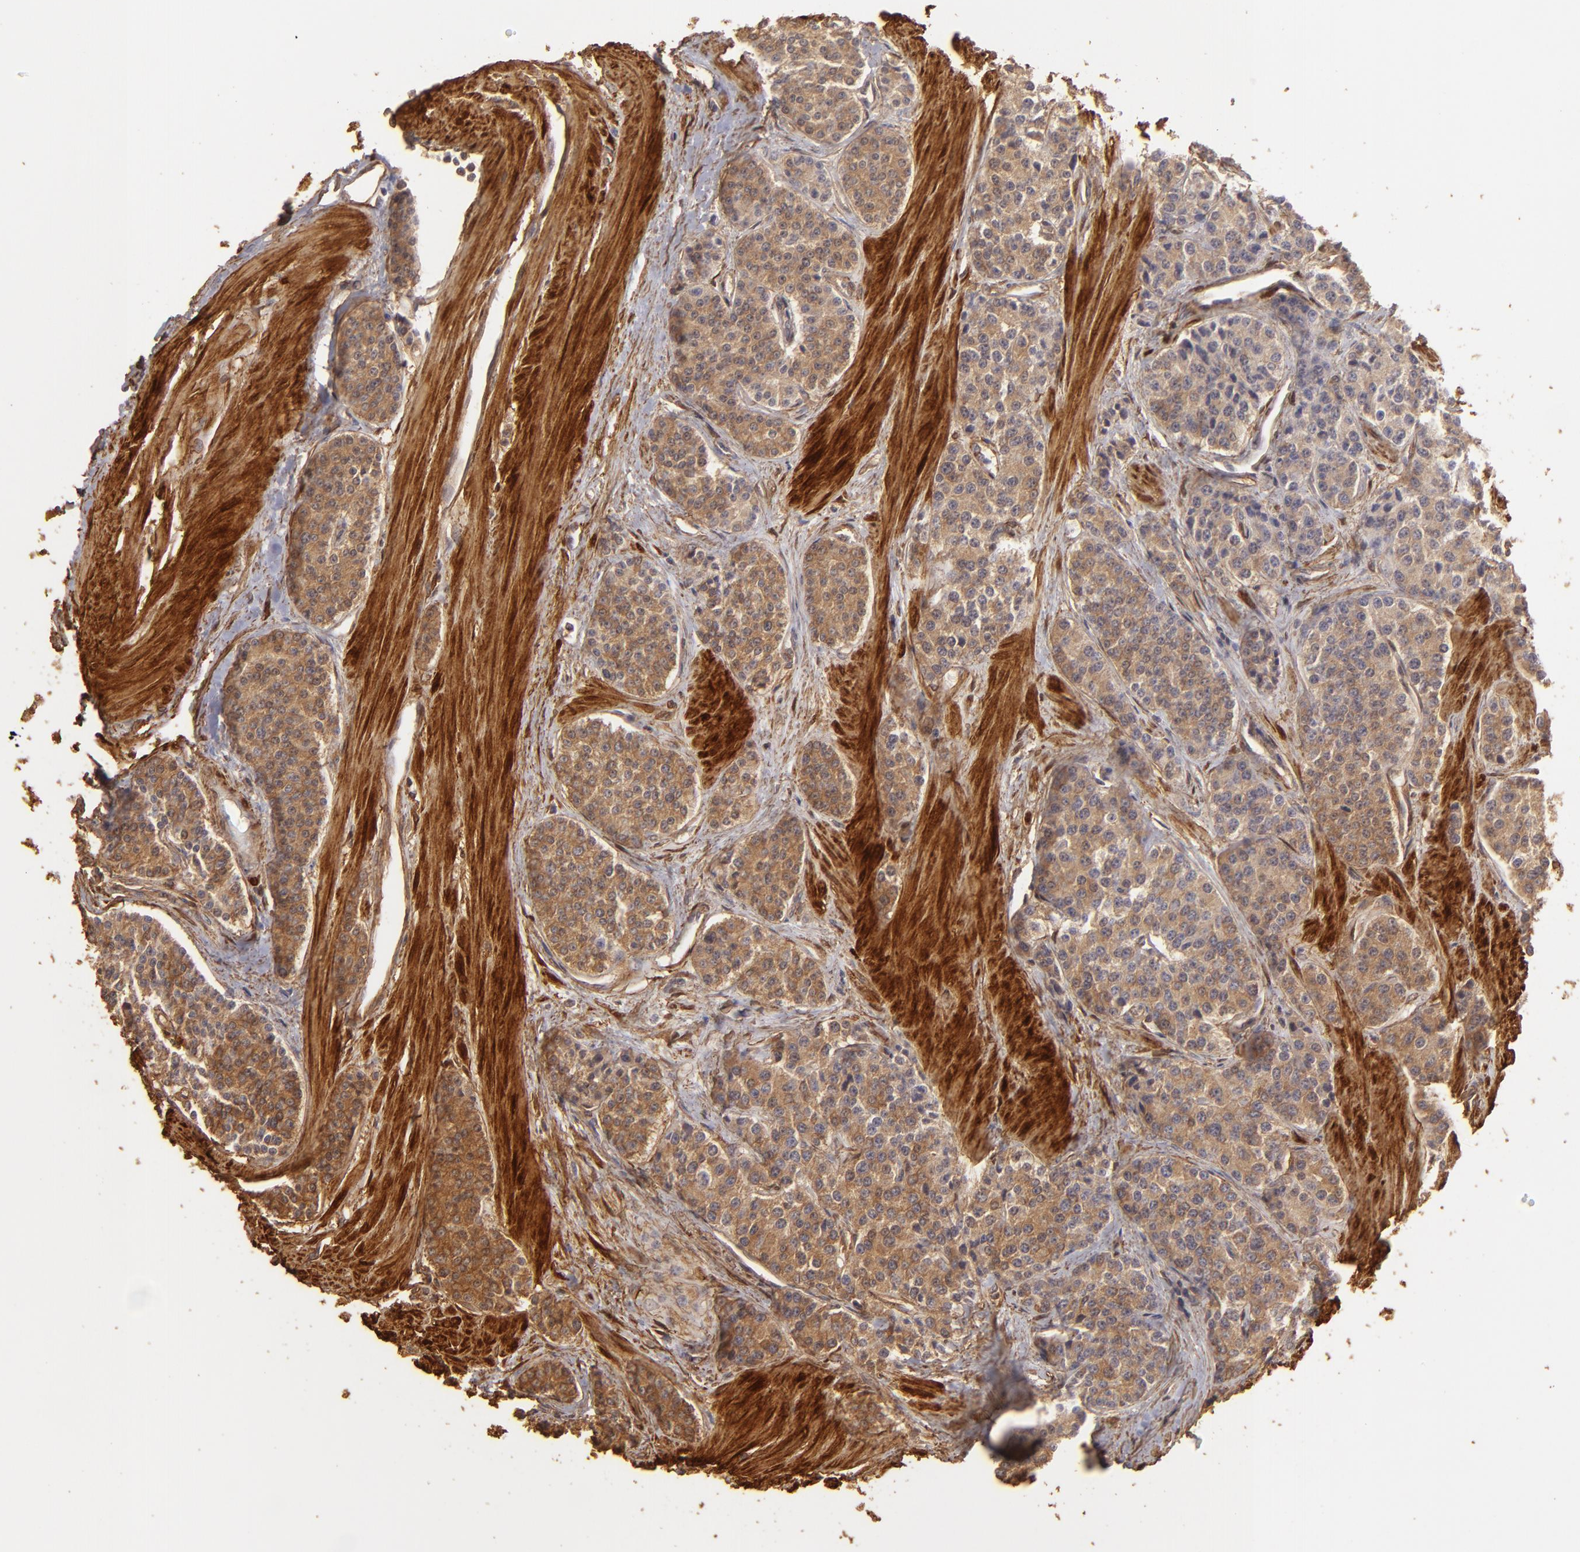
{"staining": {"intensity": "weak", "quantity": ">75%", "location": "cytoplasmic/membranous"}, "tissue": "carcinoid", "cell_type": "Tumor cells", "image_type": "cancer", "snomed": [{"axis": "morphology", "description": "Carcinoid, malignant, NOS"}, {"axis": "topography", "description": "Stomach"}], "caption": "Protein staining demonstrates weak cytoplasmic/membranous positivity in approximately >75% of tumor cells in carcinoid.", "gene": "HSPB6", "patient": {"sex": "female", "age": 76}}